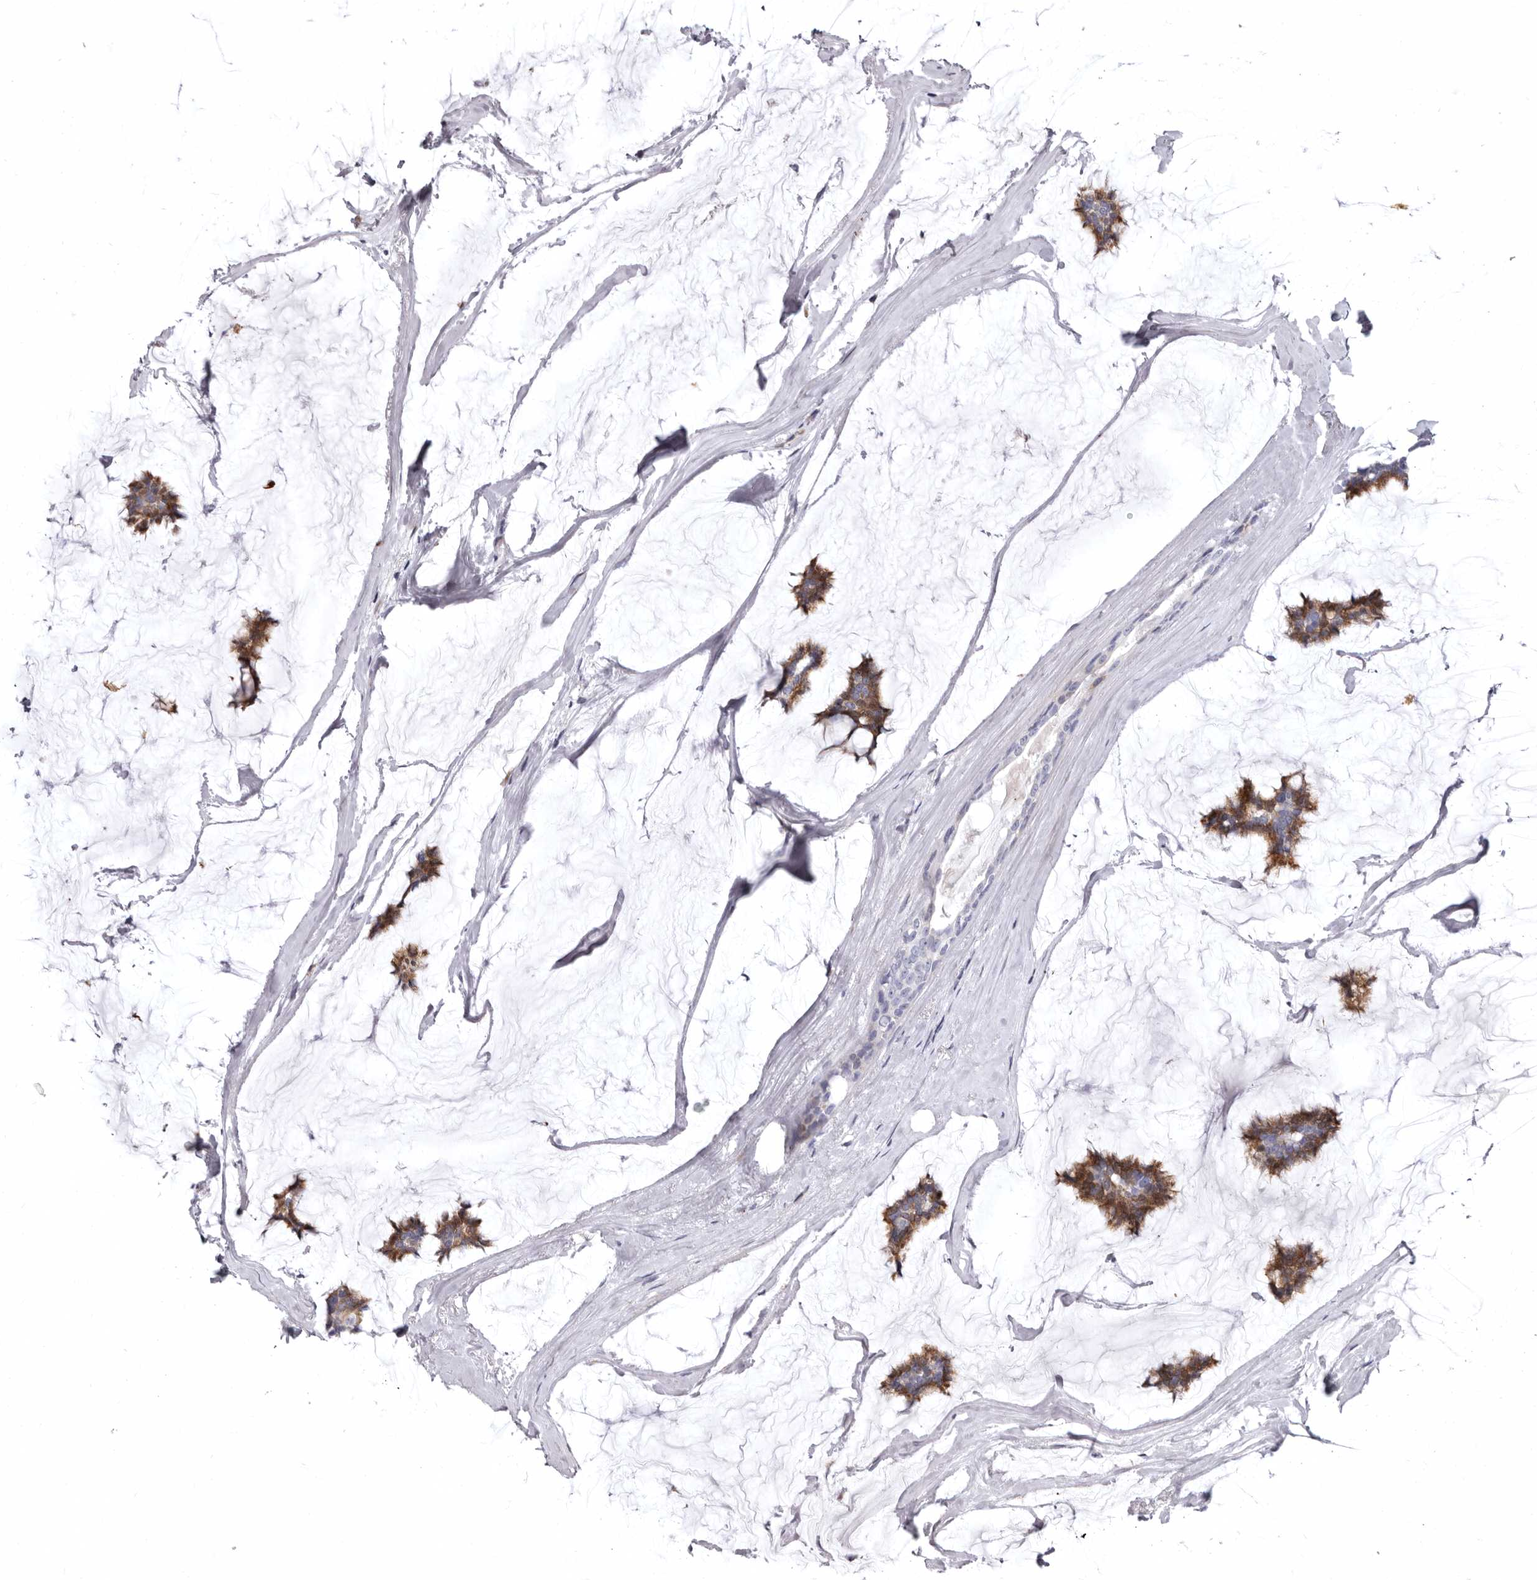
{"staining": {"intensity": "moderate", "quantity": ">75%", "location": "cytoplasmic/membranous"}, "tissue": "breast cancer", "cell_type": "Tumor cells", "image_type": "cancer", "snomed": [{"axis": "morphology", "description": "Duct carcinoma"}, {"axis": "topography", "description": "Breast"}], "caption": "Breast cancer was stained to show a protein in brown. There is medium levels of moderate cytoplasmic/membranous staining in about >75% of tumor cells.", "gene": "AIDA", "patient": {"sex": "female", "age": 93}}